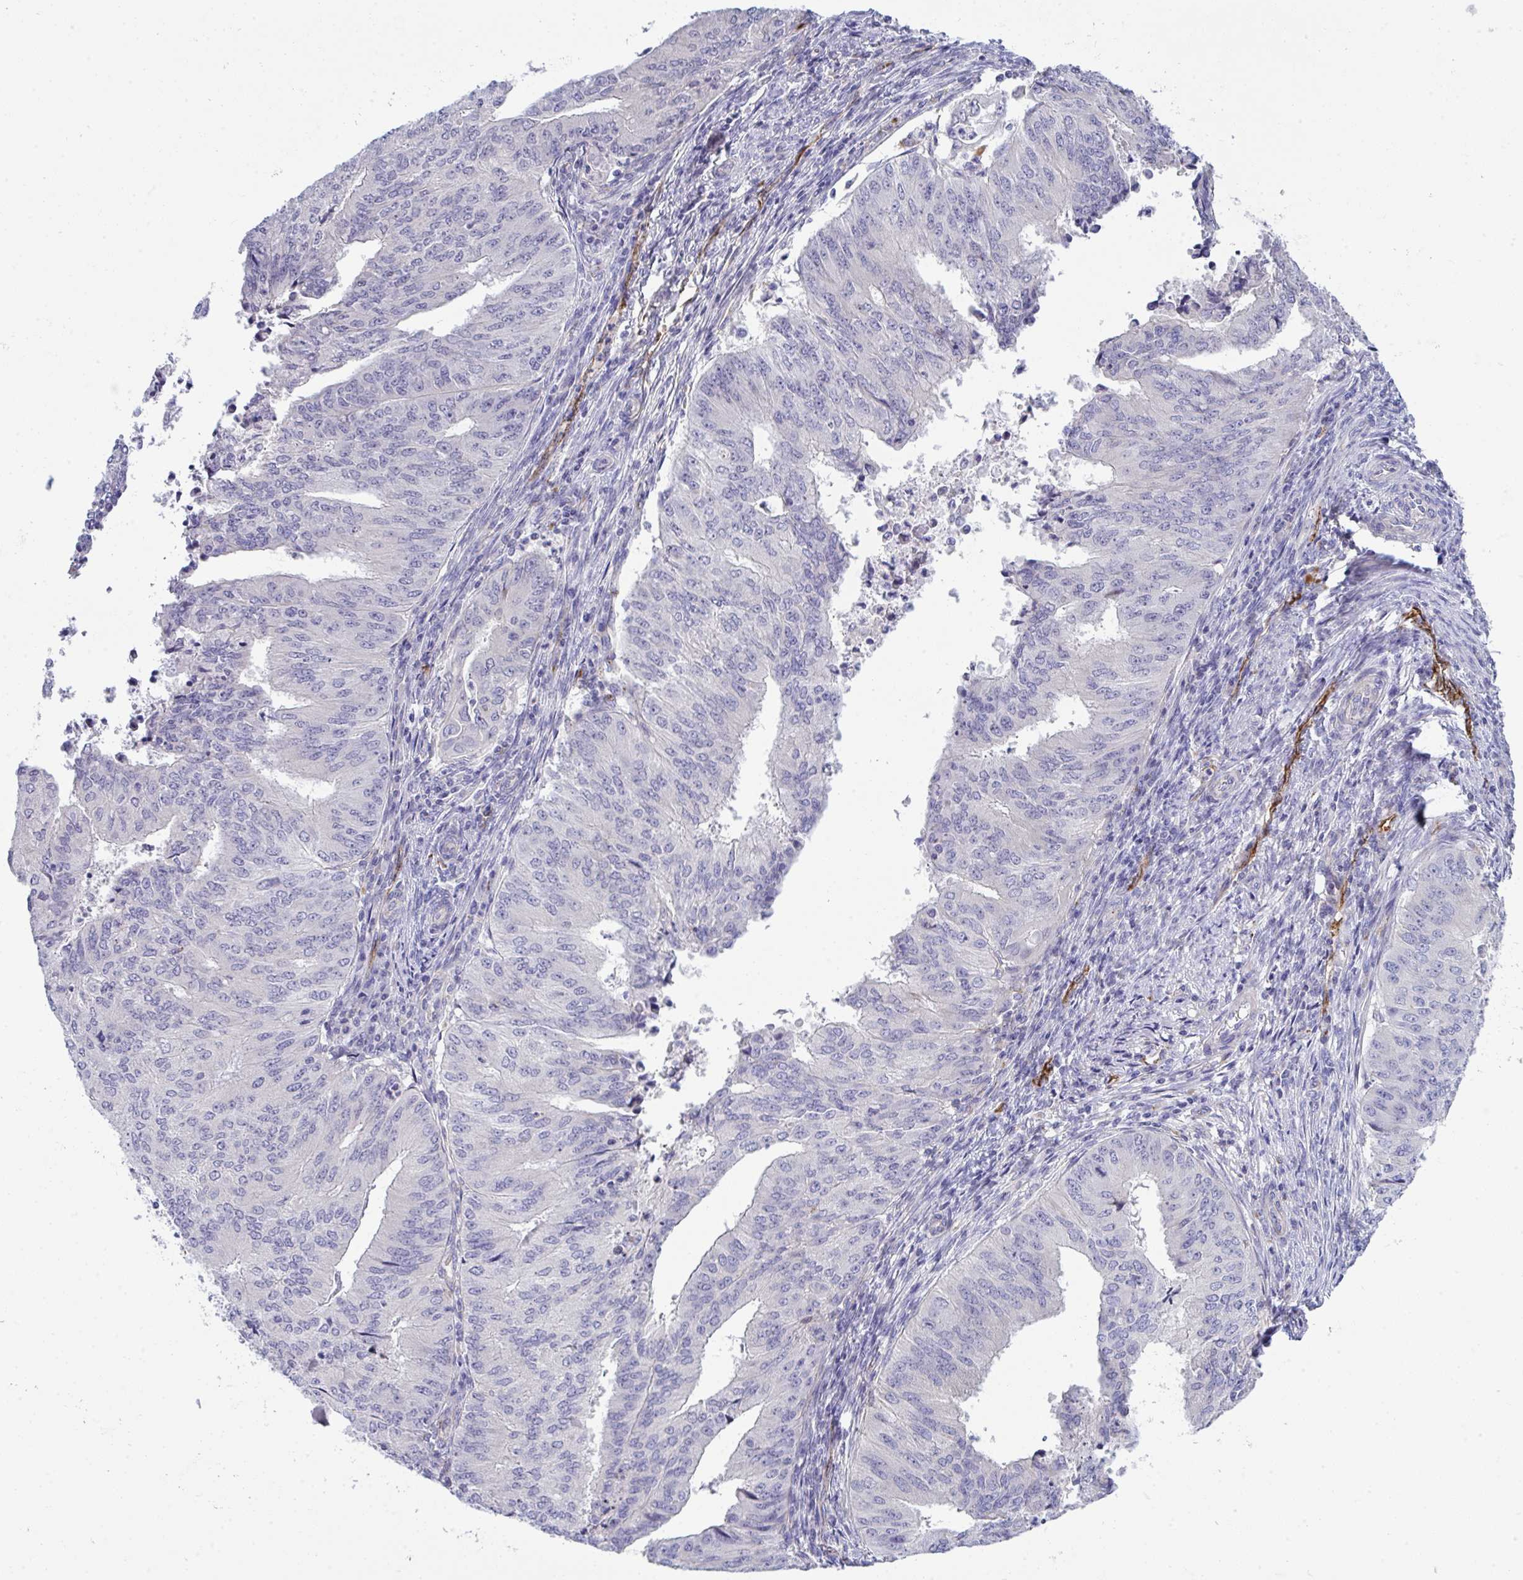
{"staining": {"intensity": "negative", "quantity": "none", "location": "none"}, "tissue": "endometrial cancer", "cell_type": "Tumor cells", "image_type": "cancer", "snomed": [{"axis": "morphology", "description": "Adenocarcinoma, NOS"}, {"axis": "topography", "description": "Endometrium"}], "caption": "There is no significant expression in tumor cells of endometrial adenocarcinoma.", "gene": "TOR1AIP2", "patient": {"sex": "female", "age": 50}}